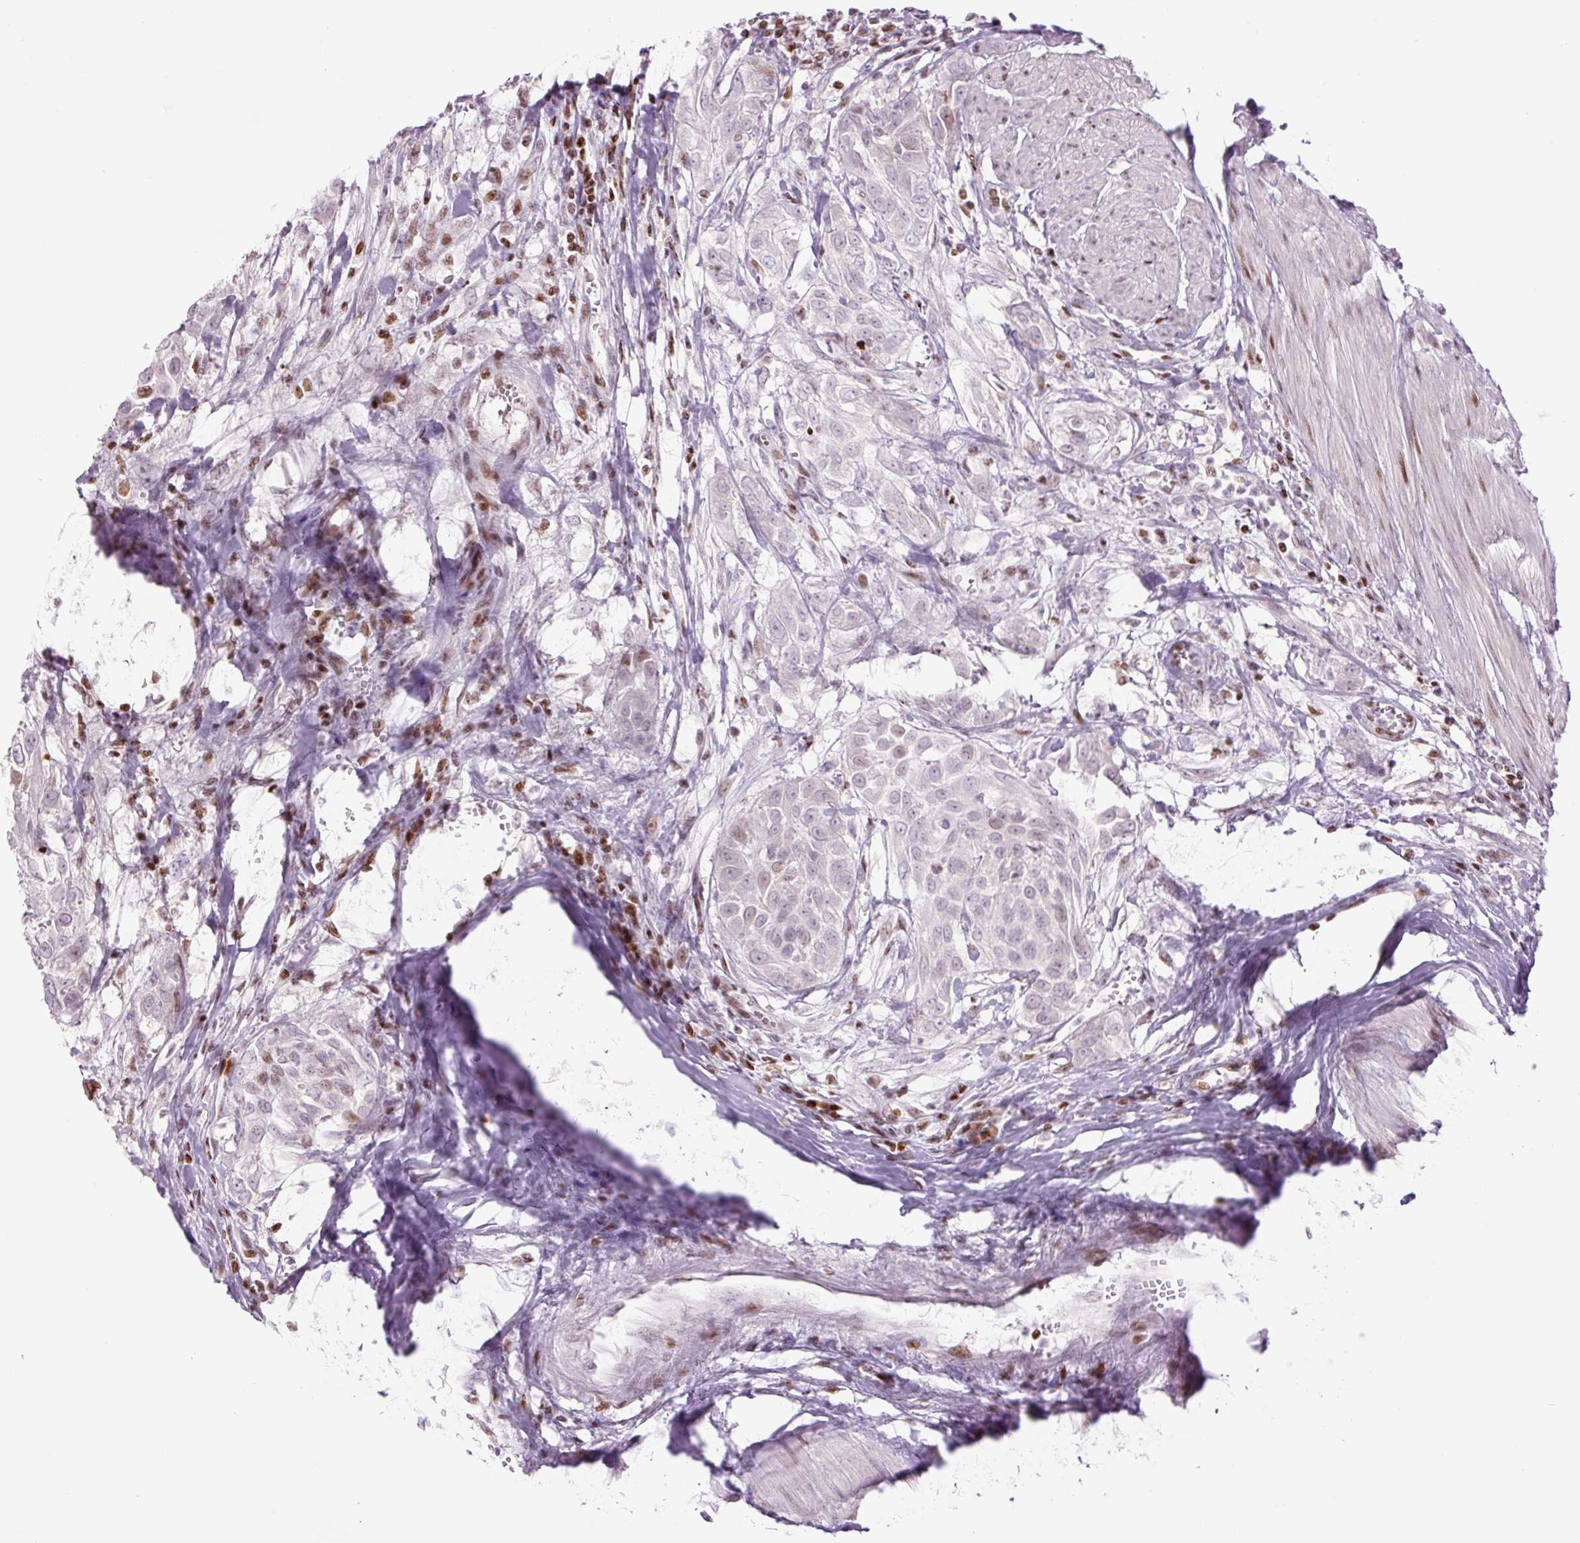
{"staining": {"intensity": "moderate", "quantity": "<25%", "location": "nuclear"}, "tissue": "urothelial cancer", "cell_type": "Tumor cells", "image_type": "cancer", "snomed": [{"axis": "morphology", "description": "Urothelial carcinoma, High grade"}, {"axis": "topography", "description": "Urinary bladder"}], "caption": "Protein expression analysis of human urothelial cancer reveals moderate nuclear staining in approximately <25% of tumor cells.", "gene": "TMEM177", "patient": {"sex": "male", "age": 57}}